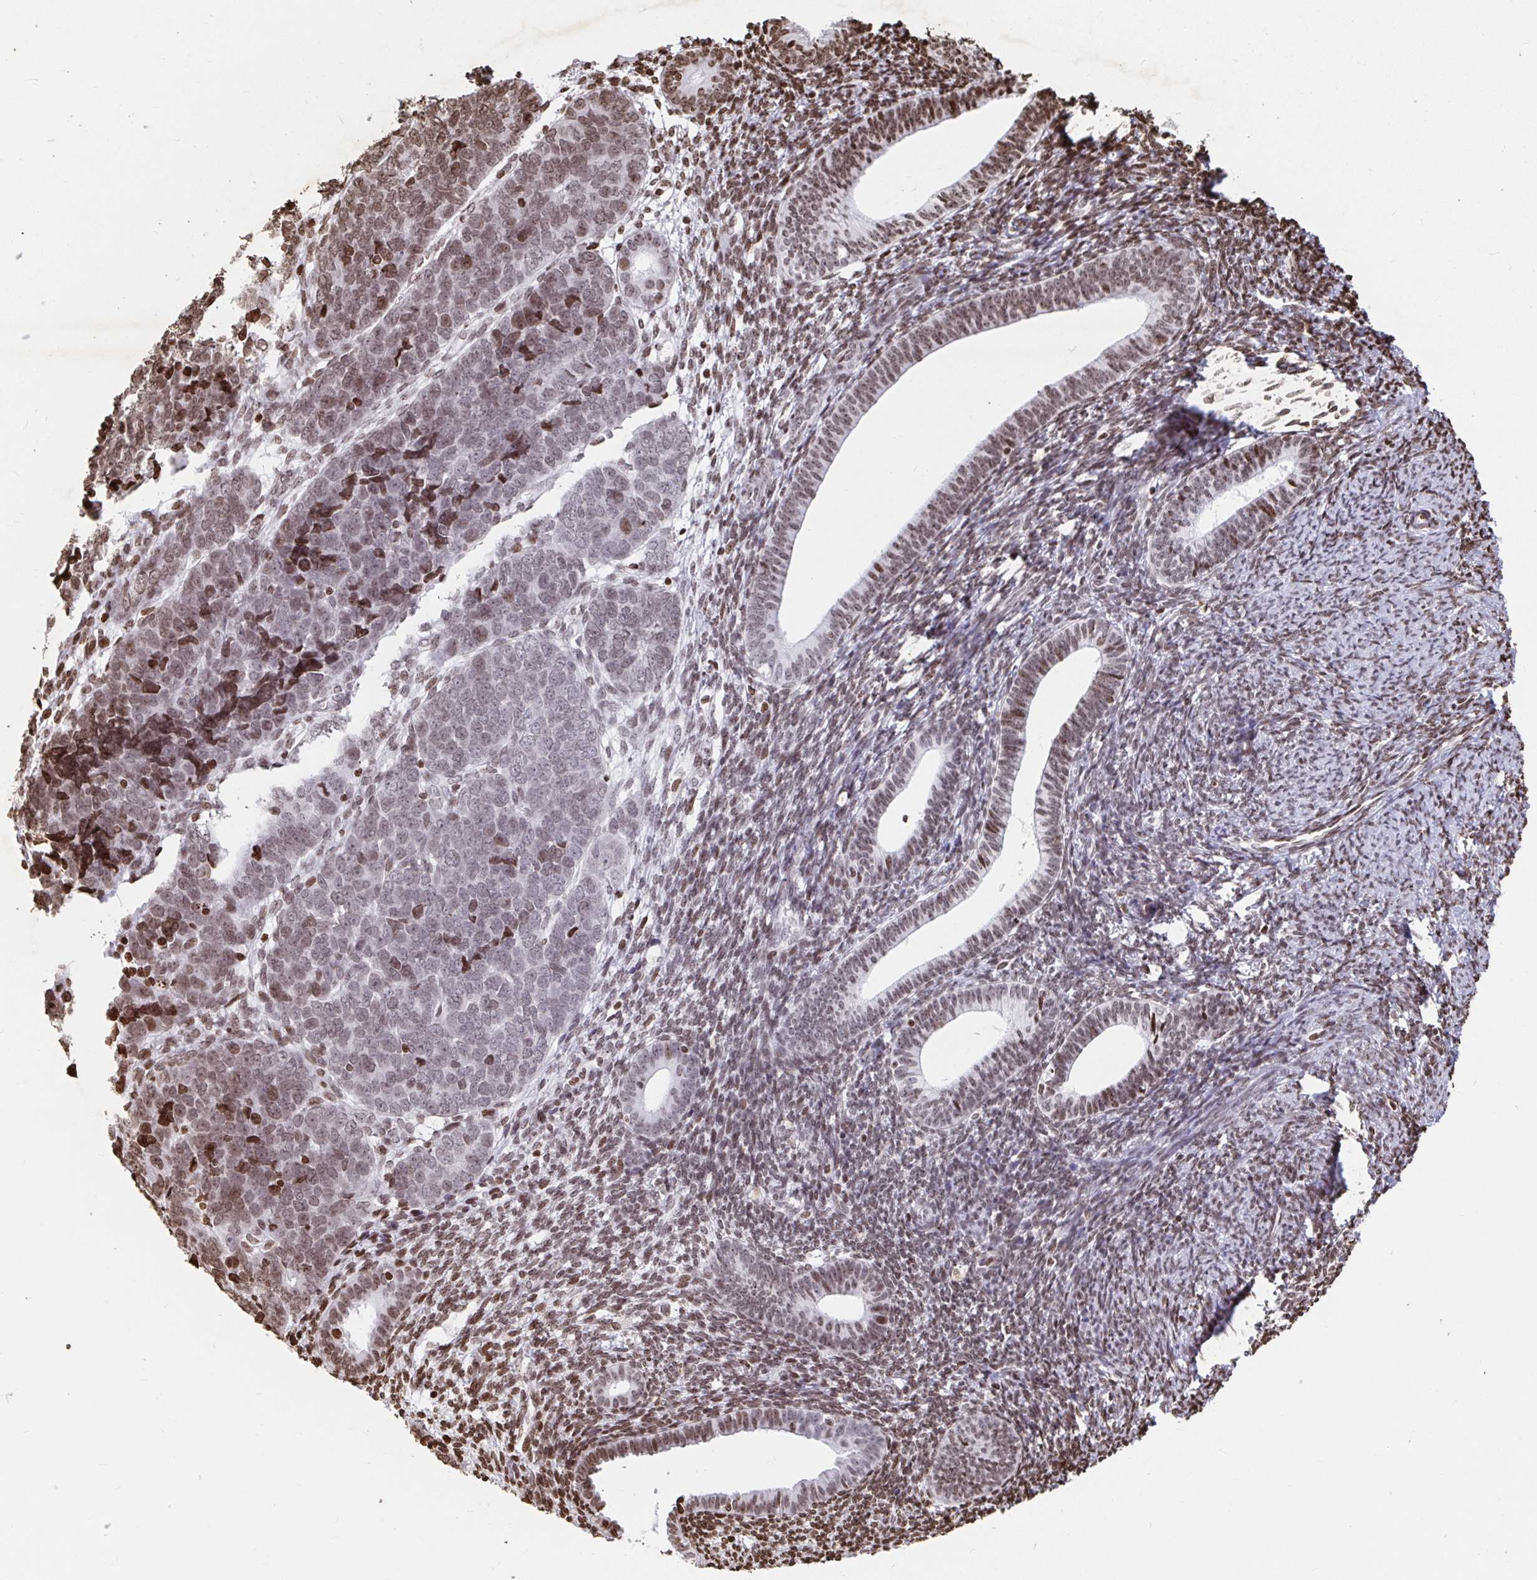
{"staining": {"intensity": "moderate", "quantity": ">75%", "location": "nuclear"}, "tissue": "endometrial cancer", "cell_type": "Tumor cells", "image_type": "cancer", "snomed": [{"axis": "morphology", "description": "Adenocarcinoma, NOS"}, {"axis": "topography", "description": "Endometrium"}], "caption": "Immunohistochemistry (IHC) of human adenocarcinoma (endometrial) displays medium levels of moderate nuclear expression in approximately >75% of tumor cells. The staining was performed using DAB (3,3'-diaminobenzidine), with brown indicating positive protein expression. Nuclei are stained blue with hematoxylin.", "gene": "H2BC5", "patient": {"sex": "female", "age": 82}}